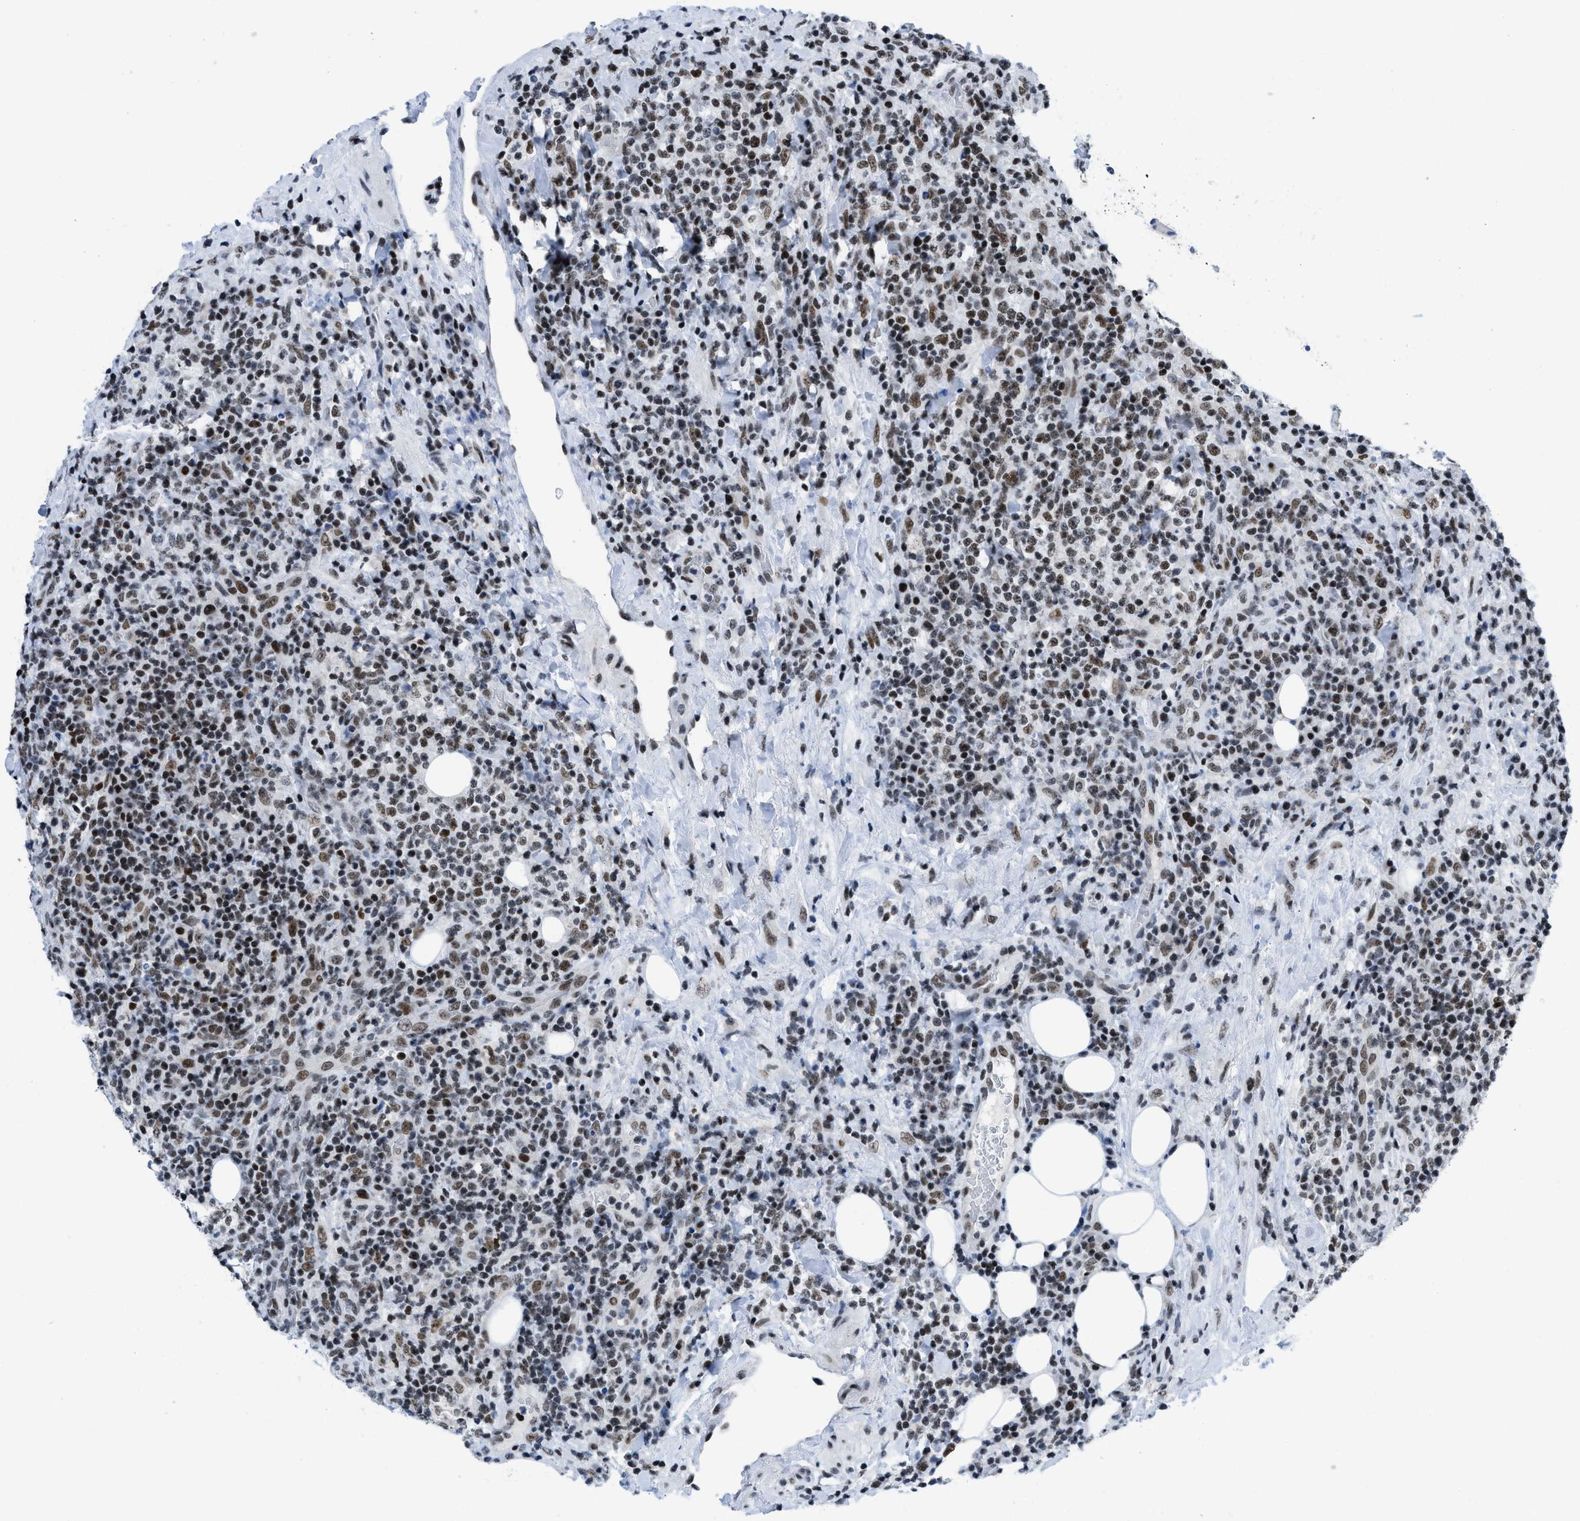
{"staining": {"intensity": "moderate", "quantity": ">75%", "location": "nuclear"}, "tissue": "lymphoma", "cell_type": "Tumor cells", "image_type": "cancer", "snomed": [{"axis": "morphology", "description": "Malignant lymphoma, non-Hodgkin's type, High grade"}, {"axis": "topography", "description": "Lymph node"}], "caption": "Immunohistochemical staining of human high-grade malignant lymphoma, non-Hodgkin's type demonstrates medium levels of moderate nuclear protein expression in about >75% of tumor cells. The staining was performed using DAB to visualize the protein expression in brown, while the nuclei were stained in blue with hematoxylin (Magnification: 20x).", "gene": "TERF2IP", "patient": {"sex": "female", "age": 76}}